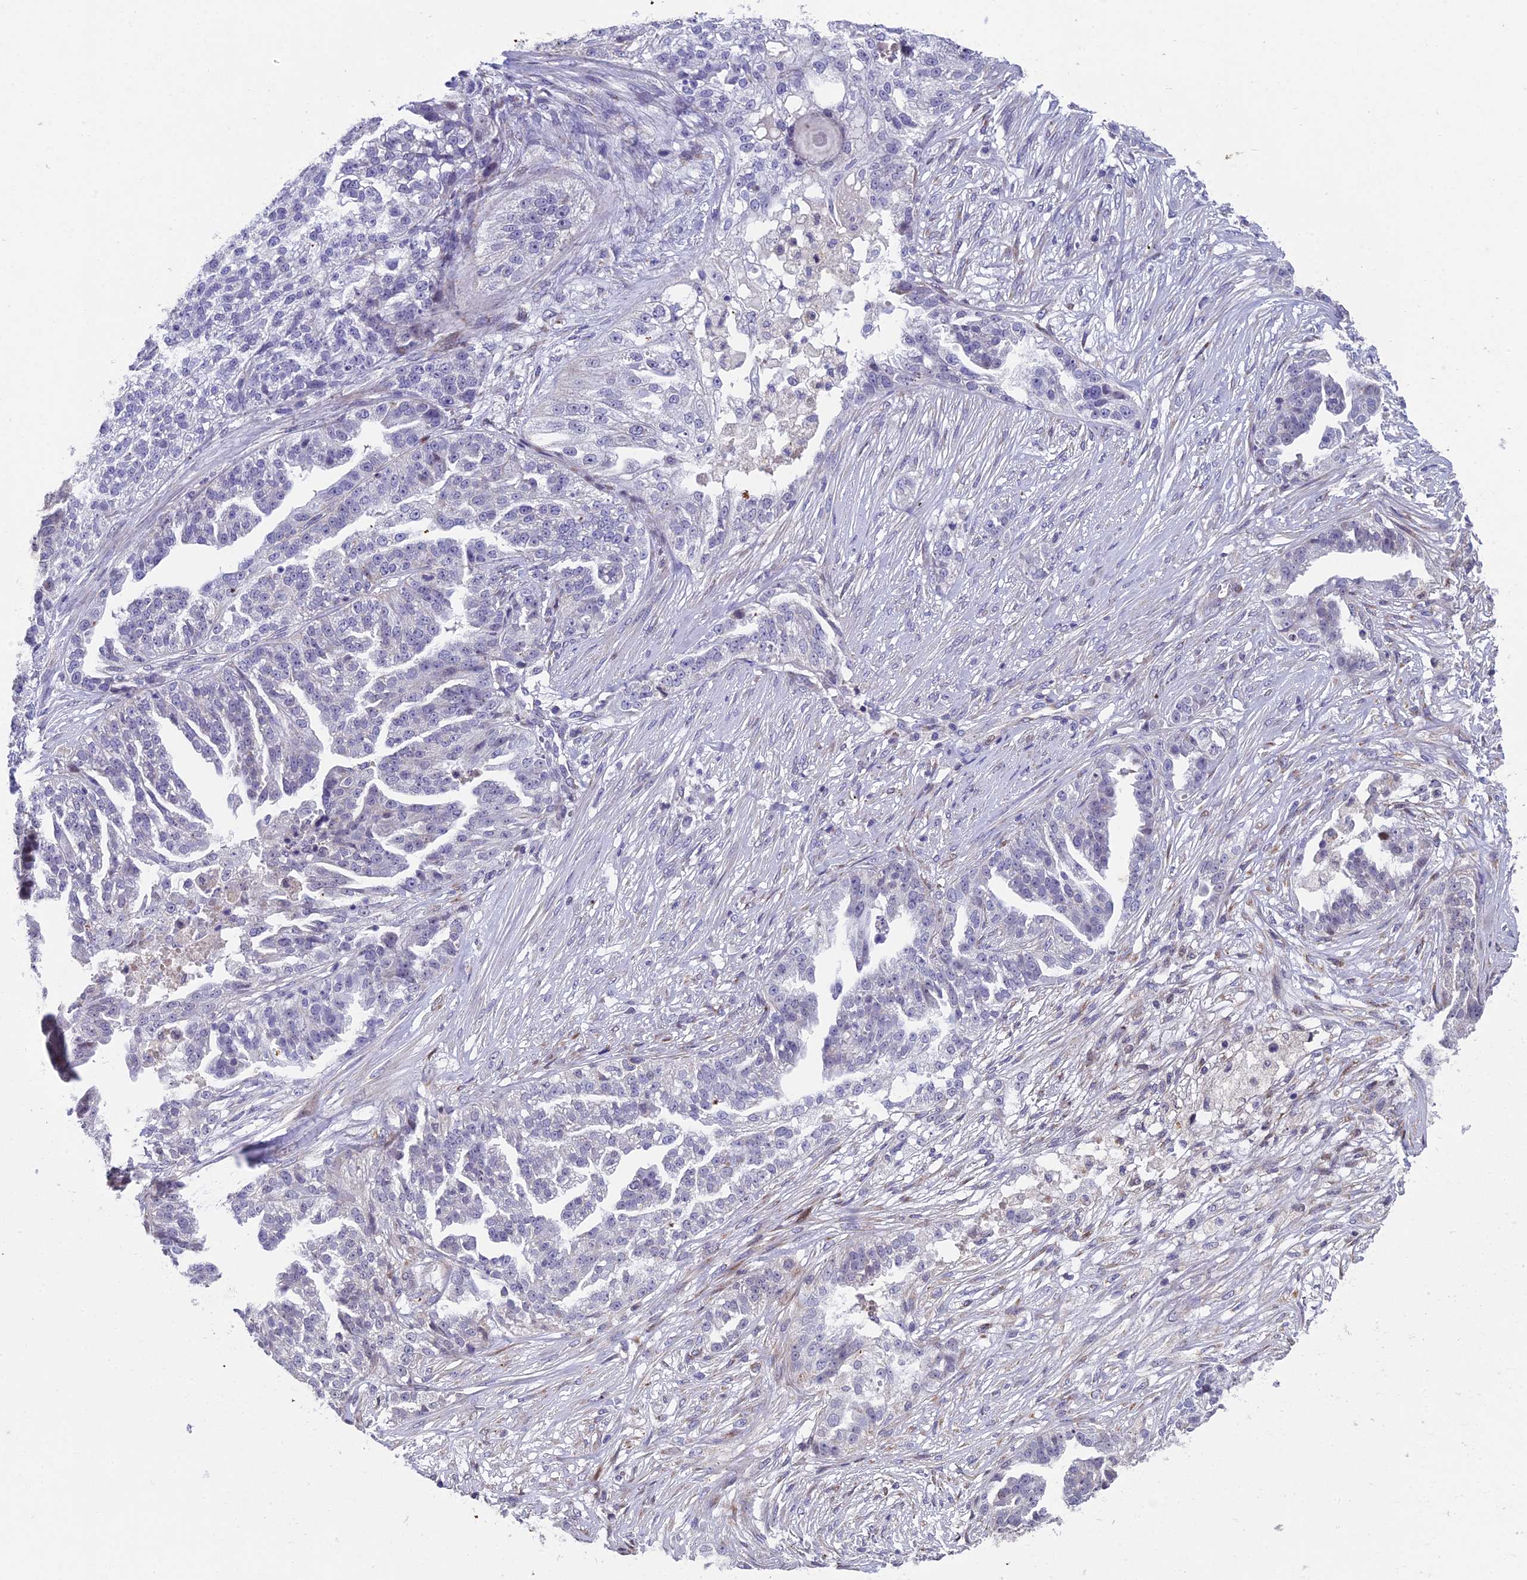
{"staining": {"intensity": "negative", "quantity": "none", "location": "none"}, "tissue": "ovarian cancer", "cell_type": "Tumor cells", "image_type": "cancer", "snomed": [{"axis": "morphology", "description": "Cystadenocarcinoma, serous, NOS"}, {"axis": "topography", "description": "Ovary"}], "caption": "This is a photomicrograph of IHC staining of ovarian cancer (serous cystadenocarcinoma), which shows no staining in tumor cells. (DAB (3,3'-diaminobenzidine) IHC with hematoxylin counter stain).", "gene": "XKR9", "patient": {"sex": "female", "age": 58}}